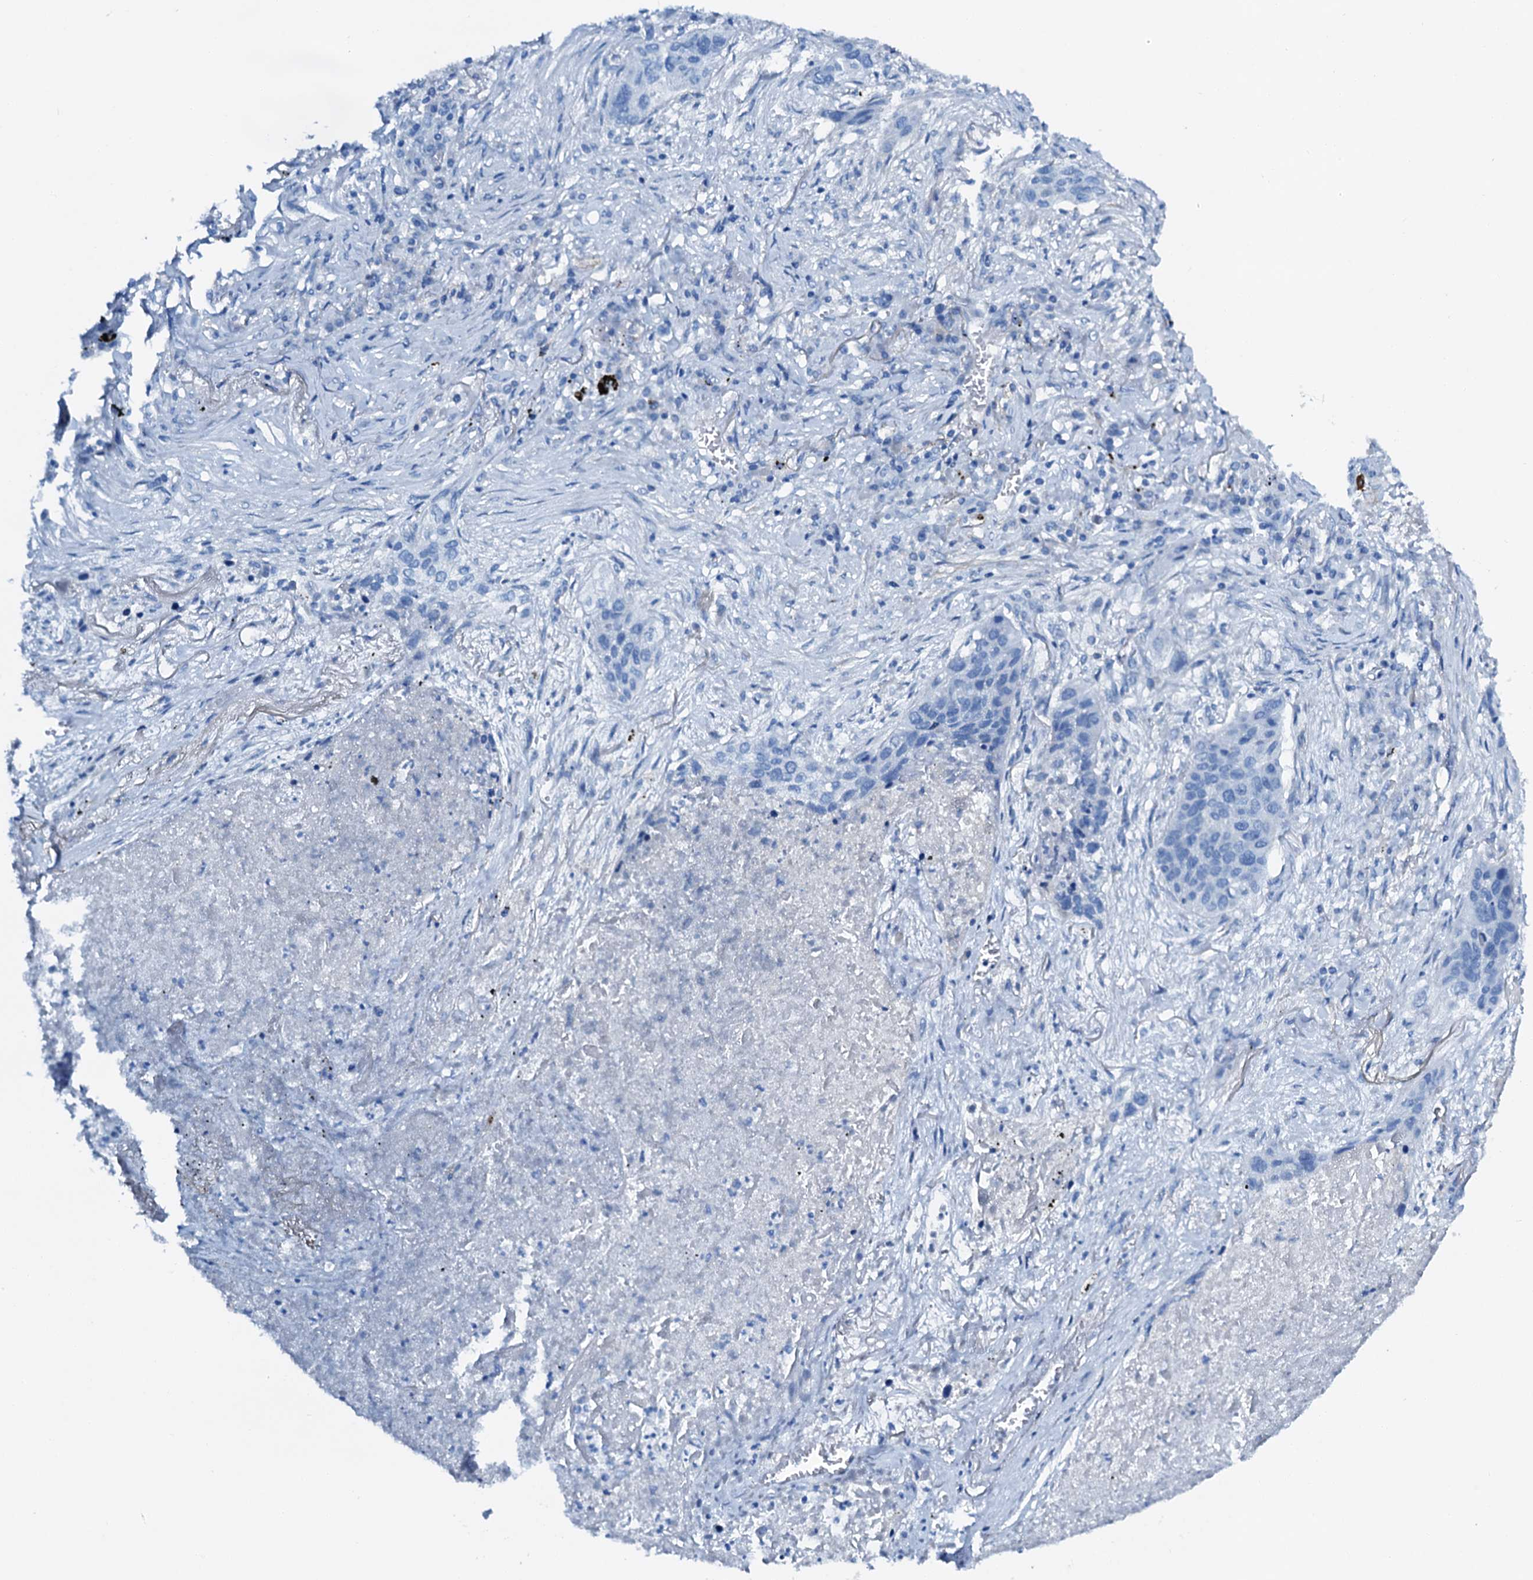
{"staining": {"intensity": "negative", "quantity": "none", "location": "none"}, "tissue": "lung cancer", "cell_type": "Tumor cells", "image_type": "cancer", "snomed": [{"axis": "morphology", "description": "Squamous cell carcinoma, NOS"}, {"axis": "topography", "description": "Lung"}], "caption": "The micrograph exhibits no significant positivity in tumor cells of squamous cell carcinoma (lung).", "gene": "C1QTNF4", "patient": {"sex": "female", "age": 63}}